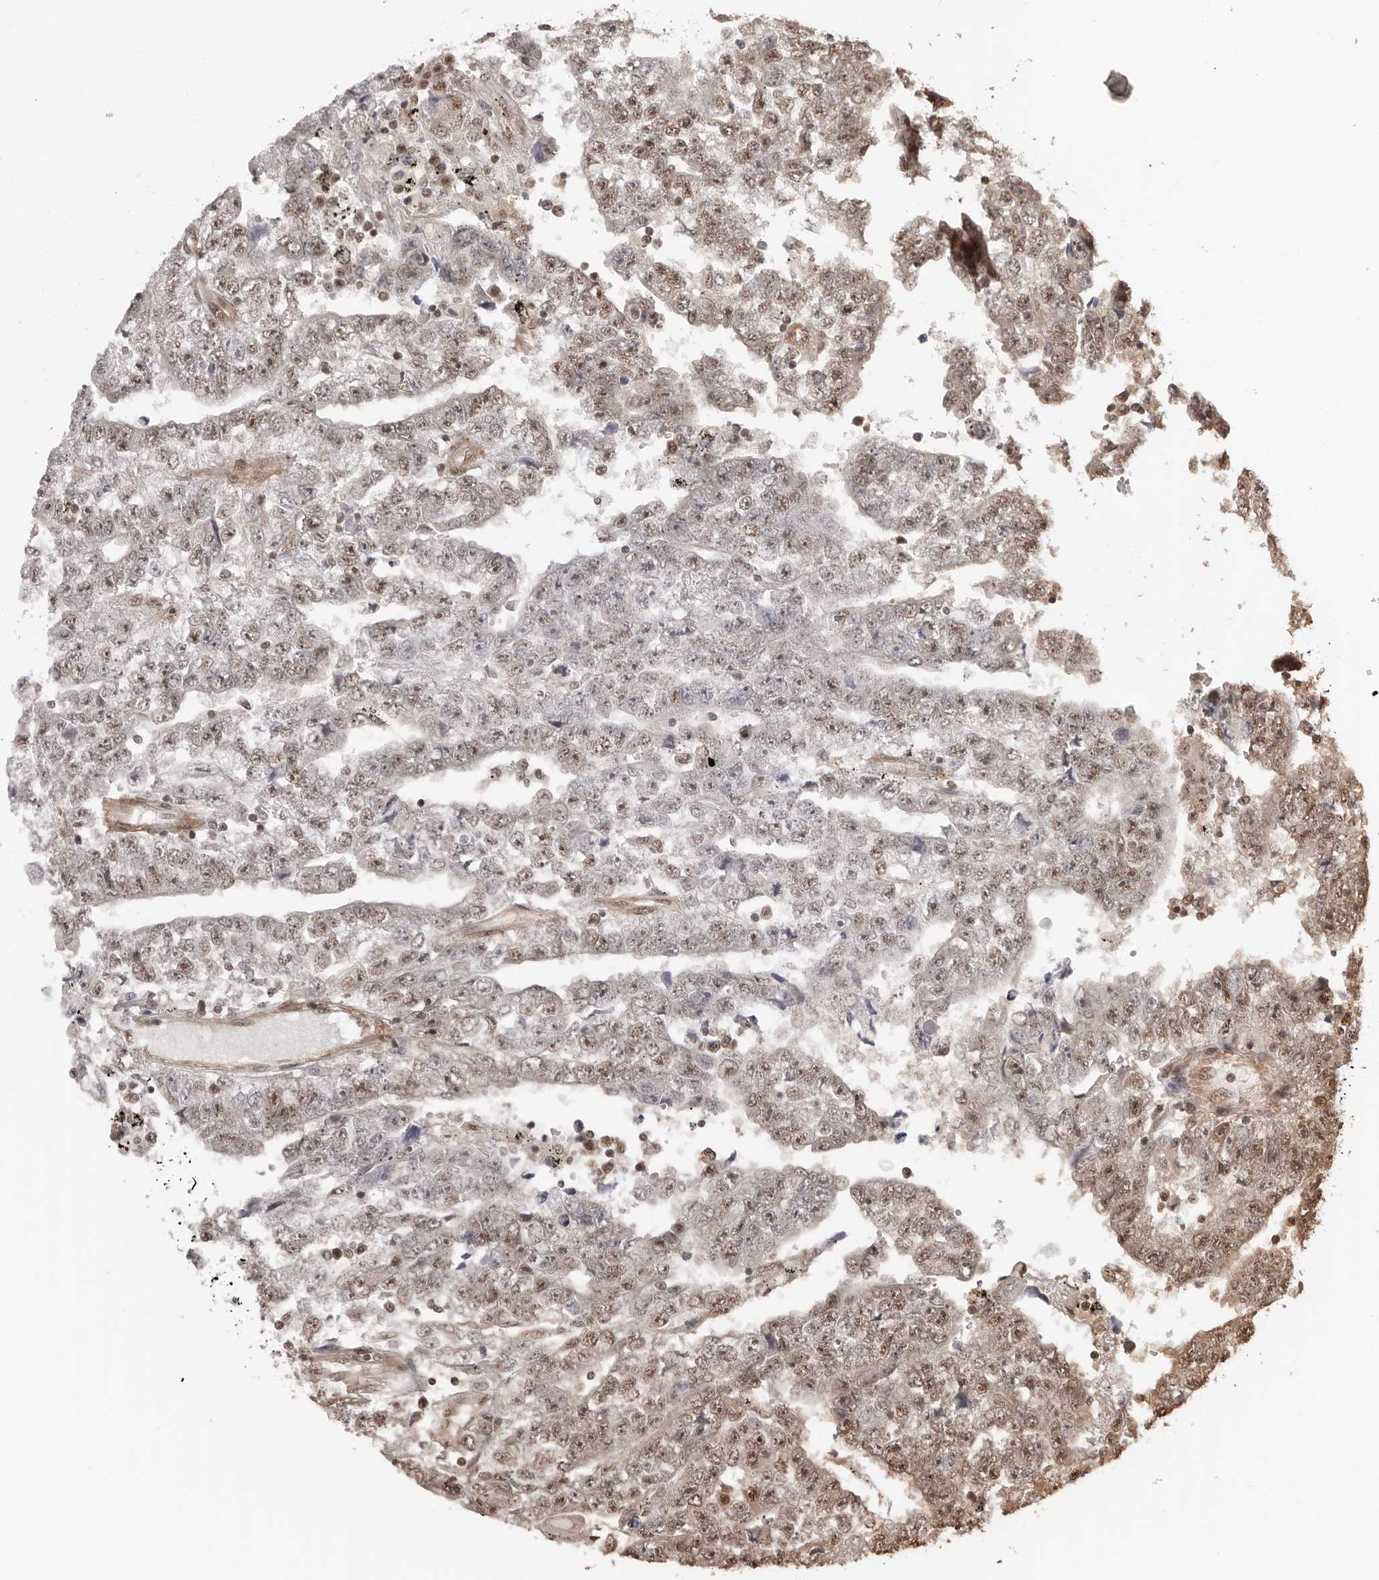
{"staining": {"intensity": "weak", "quantity": ">75%", "location": "nuclear"}, "tissue": "testis cancer", "cell_type": "Tumor cells", "image_type": "cancer", "snomed": [{"axis": "morphology", "description": "Carcinoma, Embryonal, NOS"}, {"axis": "topography", "description": "Testis"}], "caption": "Protein positivity by immunohistochemistry displays weak nuclear expression in approximately >75% of tumor cells in testis cancer. Nuclei are stained in blue.", "gene": "SDE2", "patient": {"sex": "male", "age": 25}}